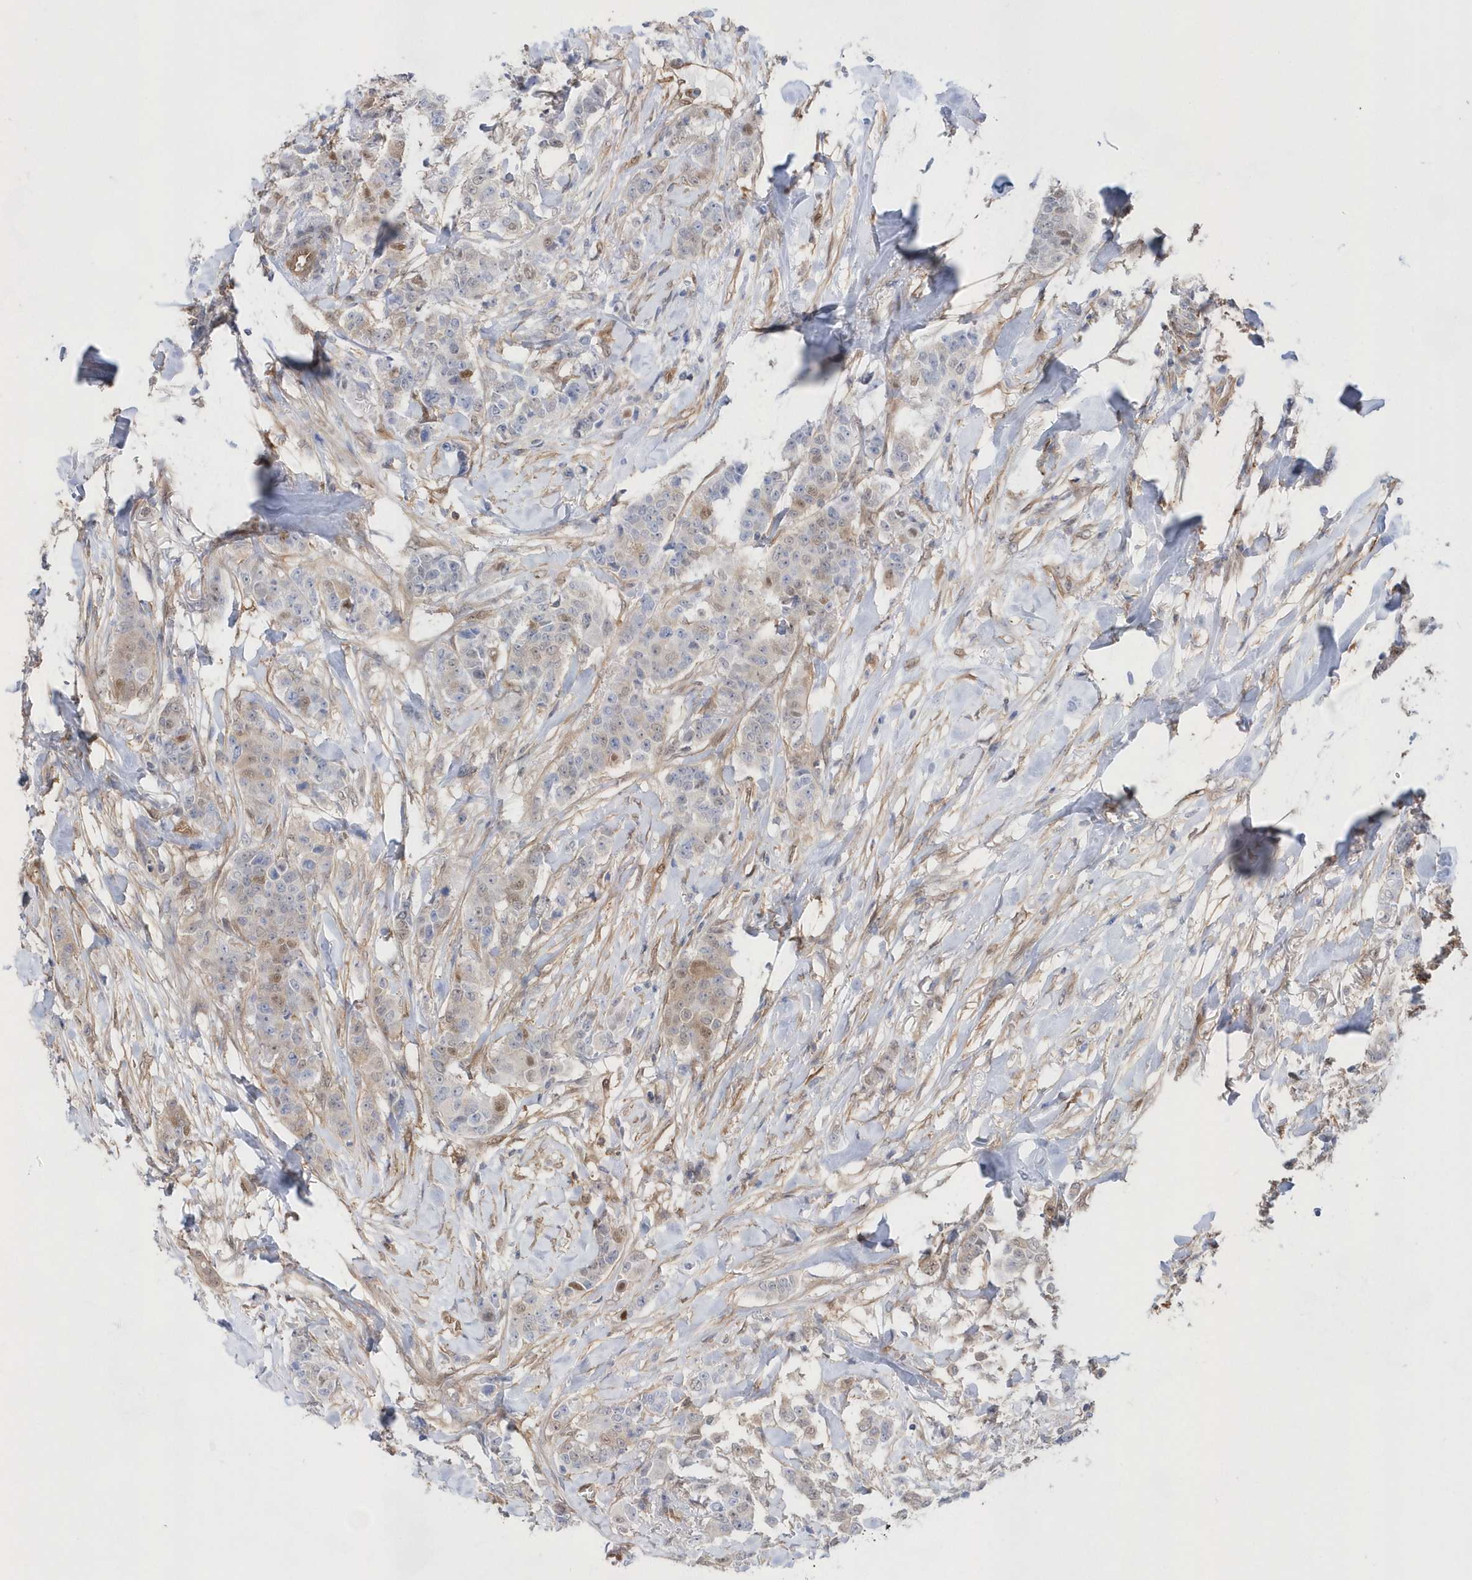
{"staining": {"intensity": "weak", "quantity": "<25%", "location": "nuclear"}, "tissue": "breast cancer", "cell_type": "Tumor cells", "image_type": "cancer", "snomed": [{"axis": "morphology", "description": "Duct carcinoma"}, {"axis": "topography", "description": "Breast"}], "caption": "Immunohistochemistry (IHC) micrograph of human breast intraductal carcinoma stained for a protein (brown), which reveals no positivity in tumor cells.", "gene": "BDH2", "patient": {"sex": "female", "age": 40}}